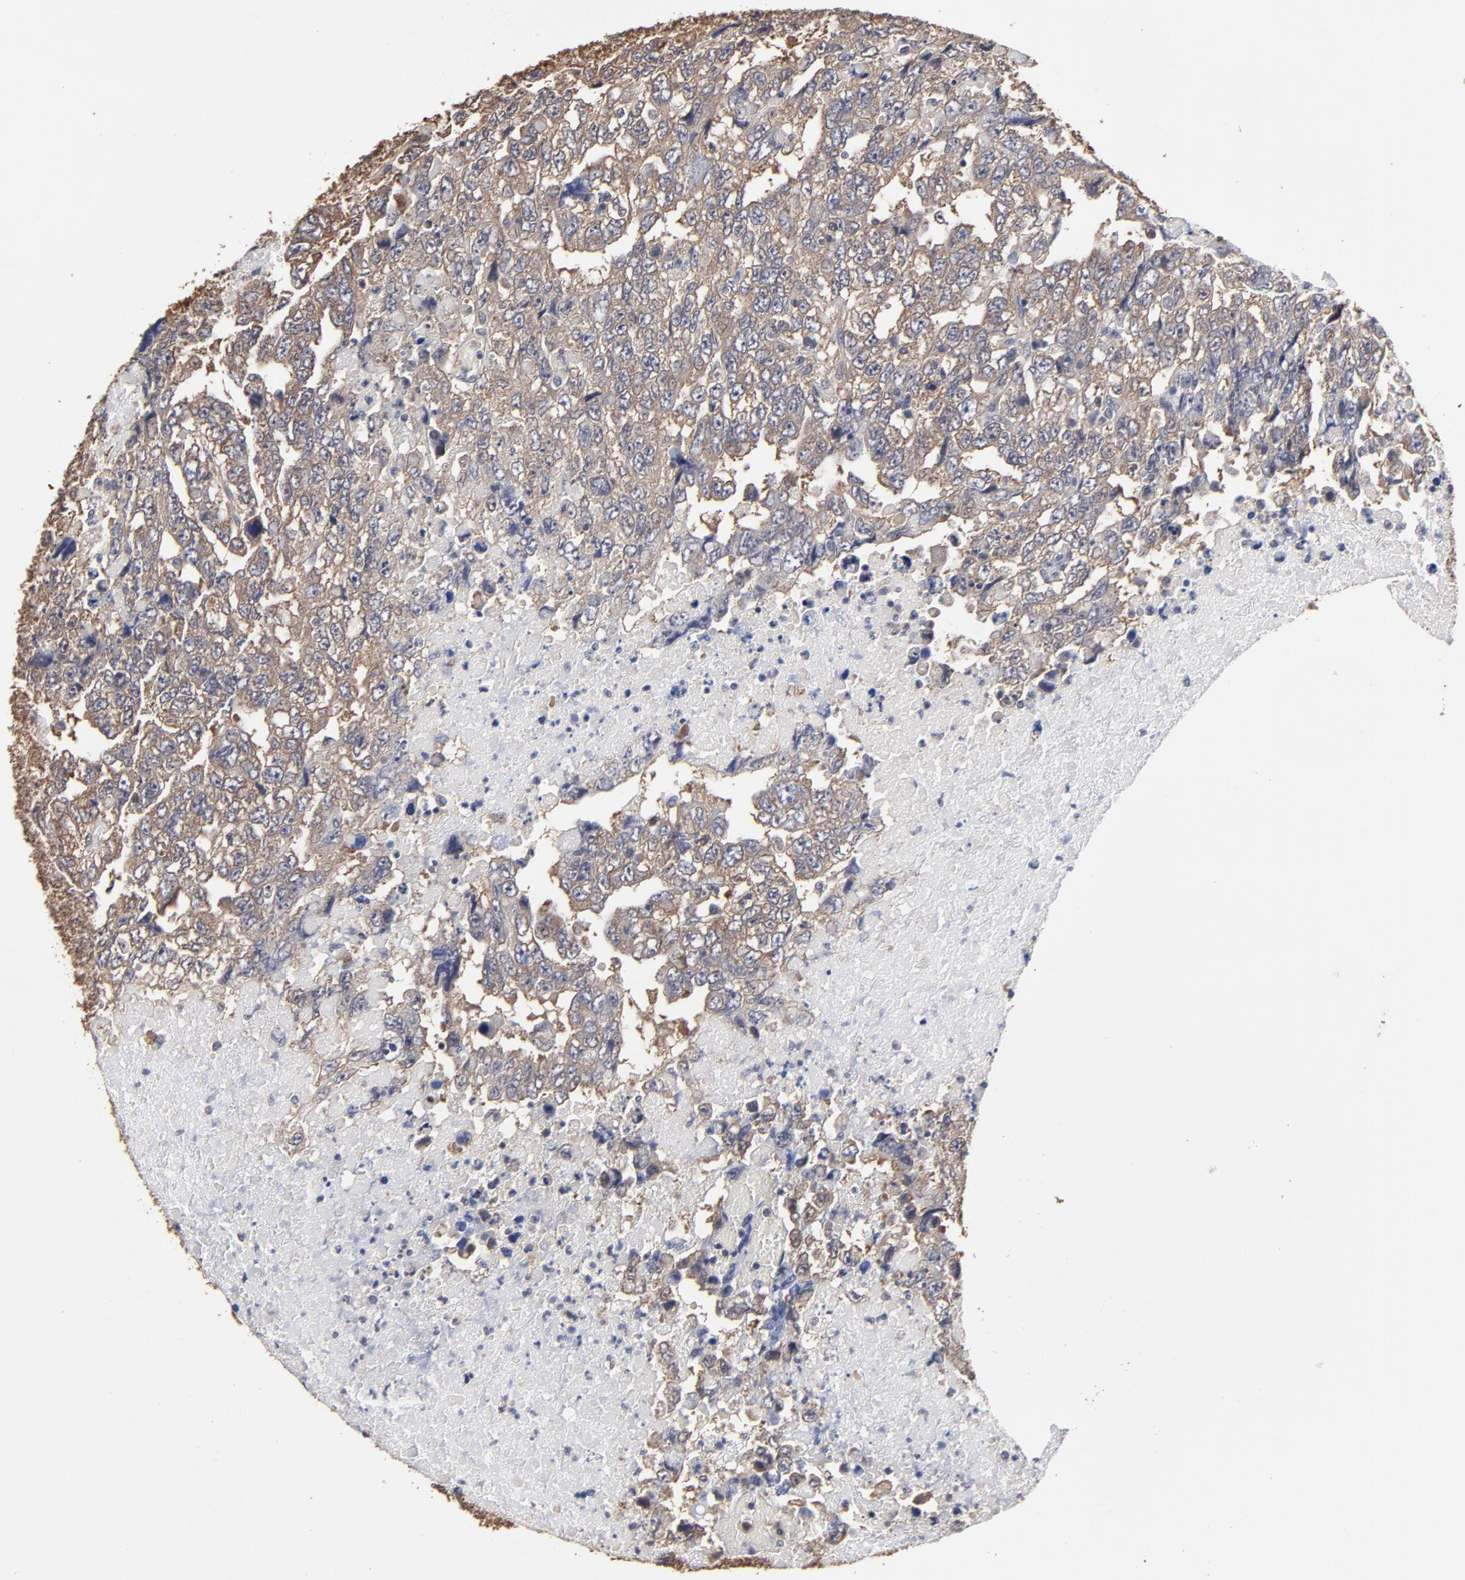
{"staining": {"intensity": "weak", "quantity": ">75%", "location": "cytoplasmic/membranous"}, "tissue": "testis cancer", "cell_type": "Tumor cells", "image_type": "cancer", "snomed": [{"axis": "morphology", "description": "Carcinoma, Embryonal, NOS"}, {"axis": "topography", "description": "Testis"}], "caption": "Testis embryonal carcinoma stained for a protein (brown) shows weak cytoplasmic/membranous positive expression in about >75% of tumor cells.", "gene": "CCT2", "patient": {"sex": "male", "age": 36}}